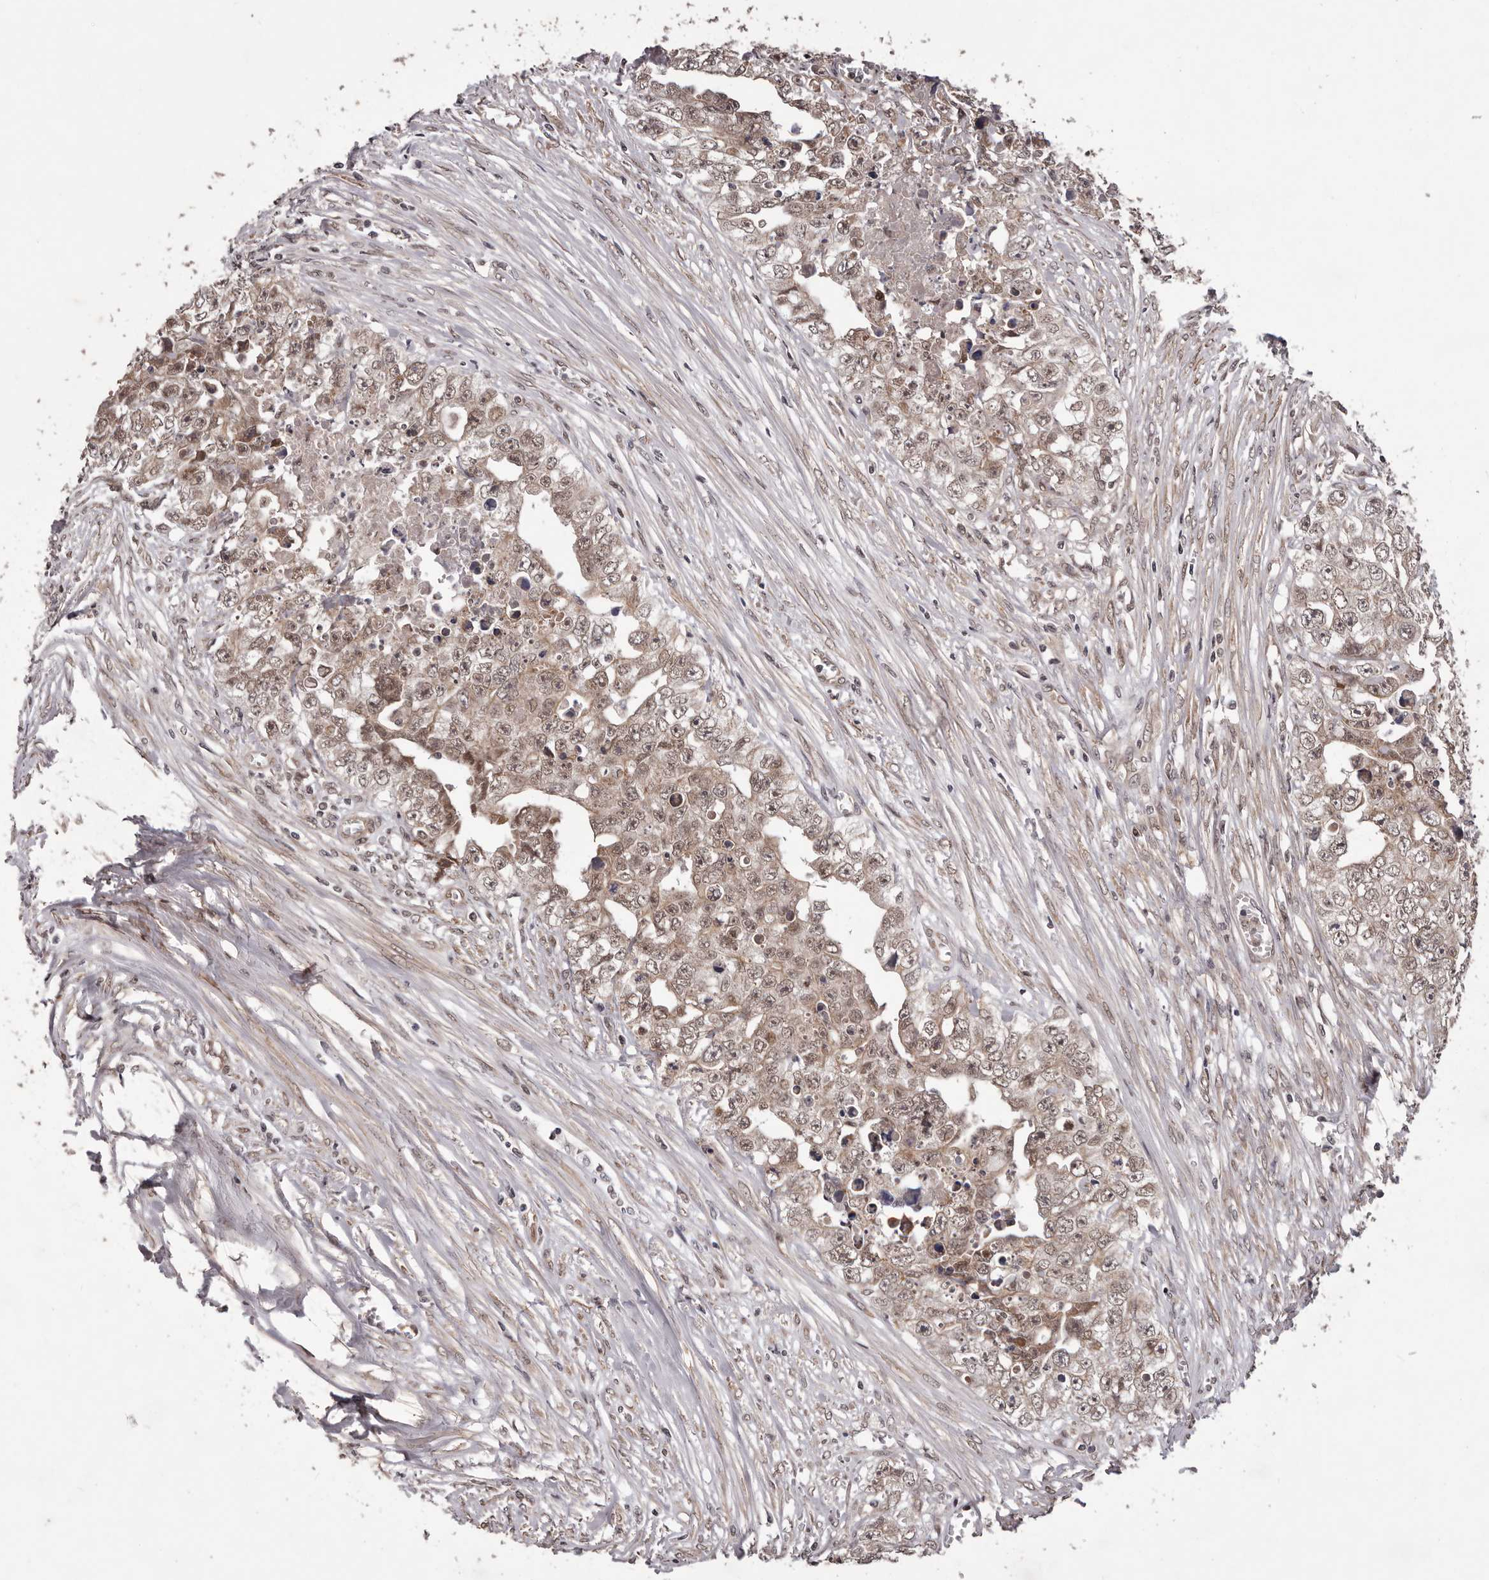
{"staining": {"intensity": "weak", "quantity": ">75%", "location": "cytoplasmic/membranous,nuclear"}, "tissue": "testis cancer", "cell_type": "Tumor cells", "image_type": "cancer", "snomed": [{"axis": "morphology", "description": "Seminoma, NOS"}, {"axis": "morphology", "description": "Carcinoma, Embryonal, NOS"}, {"axis": "topography", "description": "Testis"}], "caption": "Tumor cells reveal low levels of weak cytoplasmic/membranous and nuclear expression in about >75% of cells in human testis embryonal carcinoma. Using DAB (brown) and hematoxylin (blue) stains, captured at high magnification using brightfield microscopy.", "gene": "CELF3", "patient": {"sex": "male", "age": 43}}